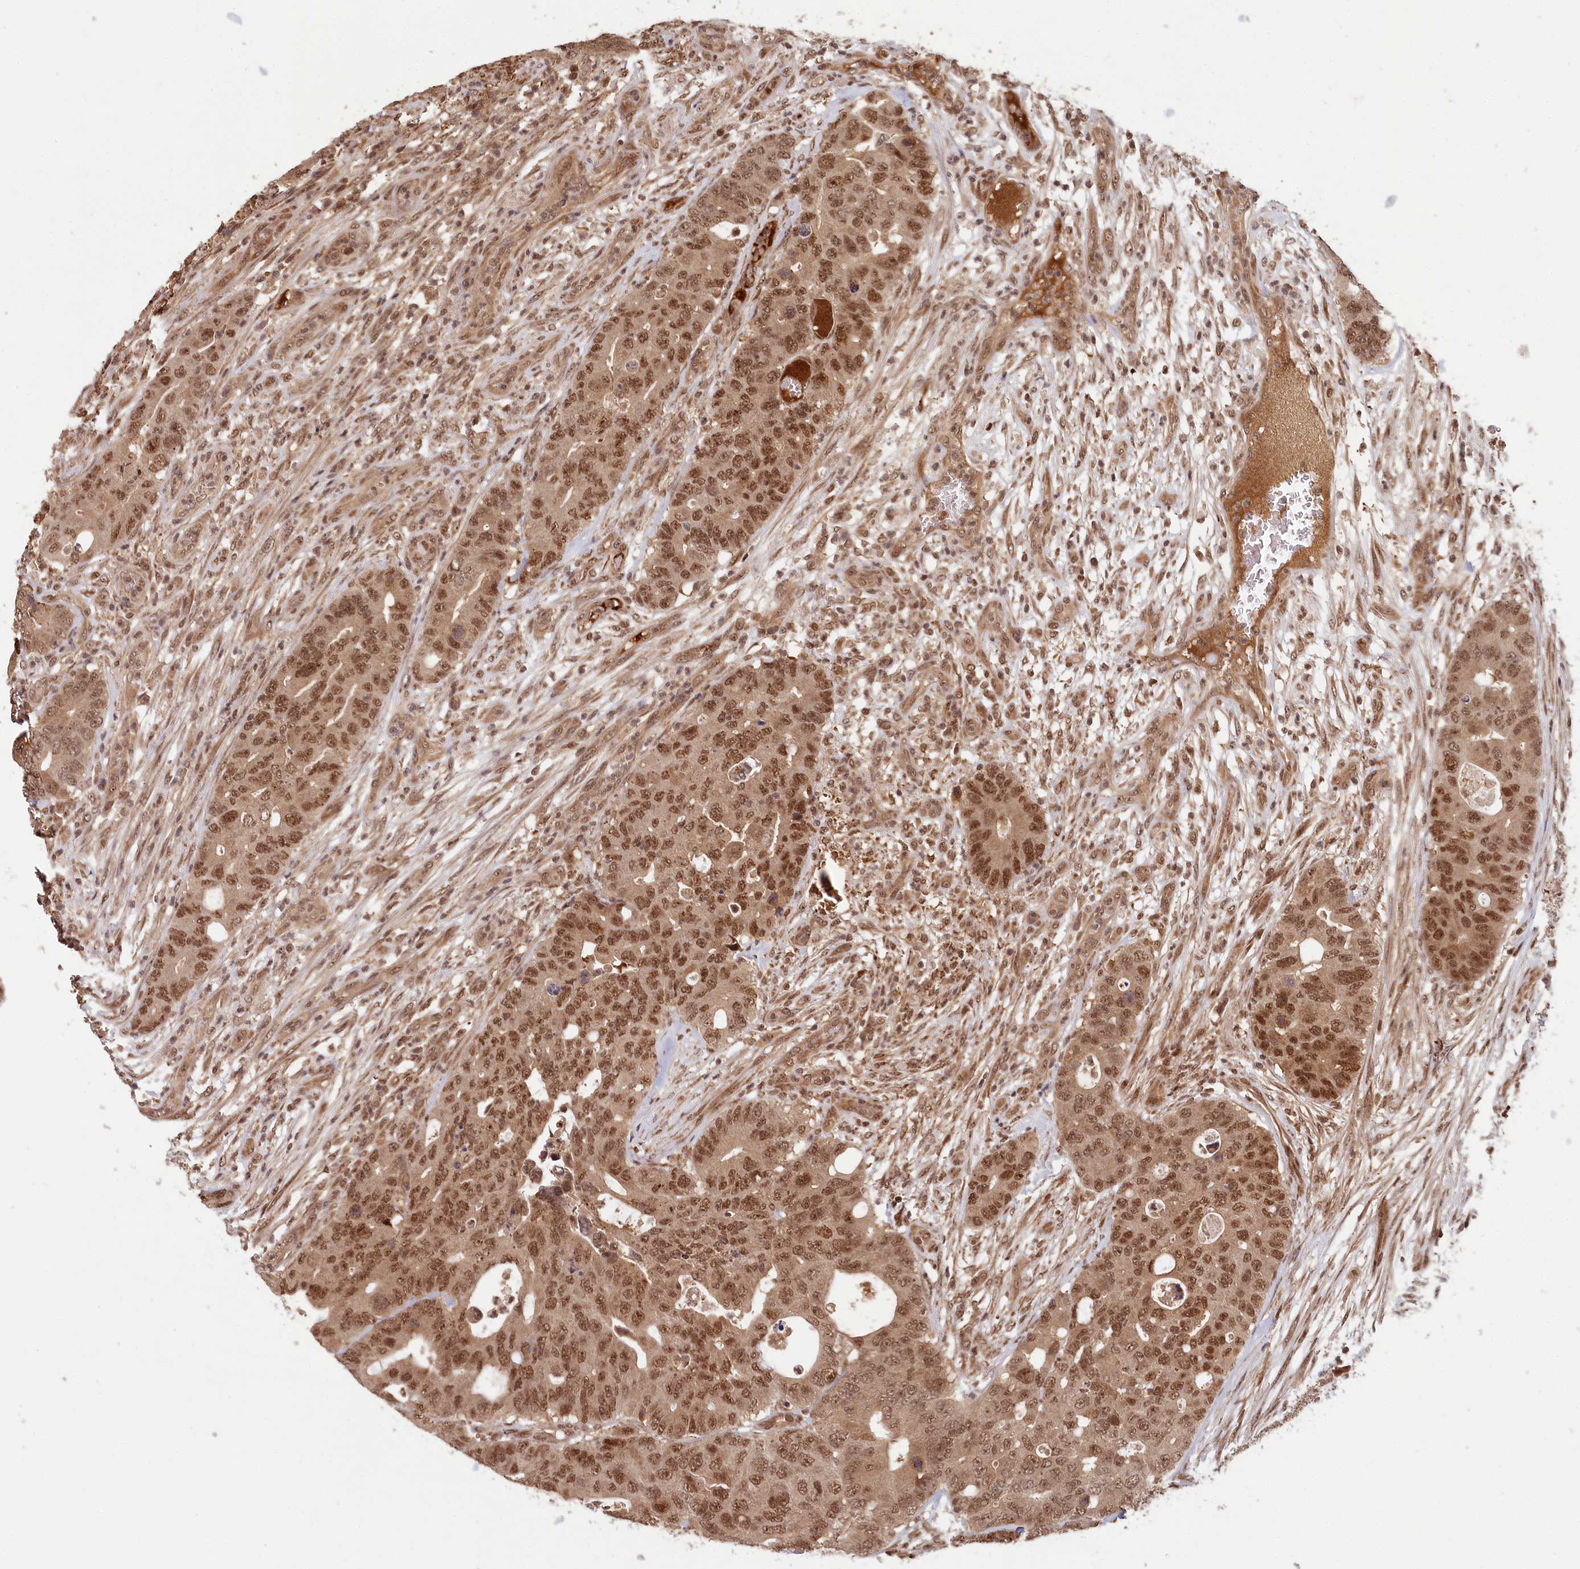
{"staining": {"intensity": "moderate", "quantity": ">75%", "location": "nuclear"}, "tissue": "colorectal cancer", "cell_type": "Tumor cells", "image_type": "cancer", "snomed": [{"axis": "morphology", "description": "Adenocarcinoma, NOS"}, {"axis": "topography", "description": "Colon"}], "caption": "Immunohistochemistry (DAB) staining of human colorectal adenocarcinoma demonstrates moderate nuclear protein positivity in approximately >75% of tumor cells.", "gene": "WAPL", "patient": {"sex": "male", "age": 71}}